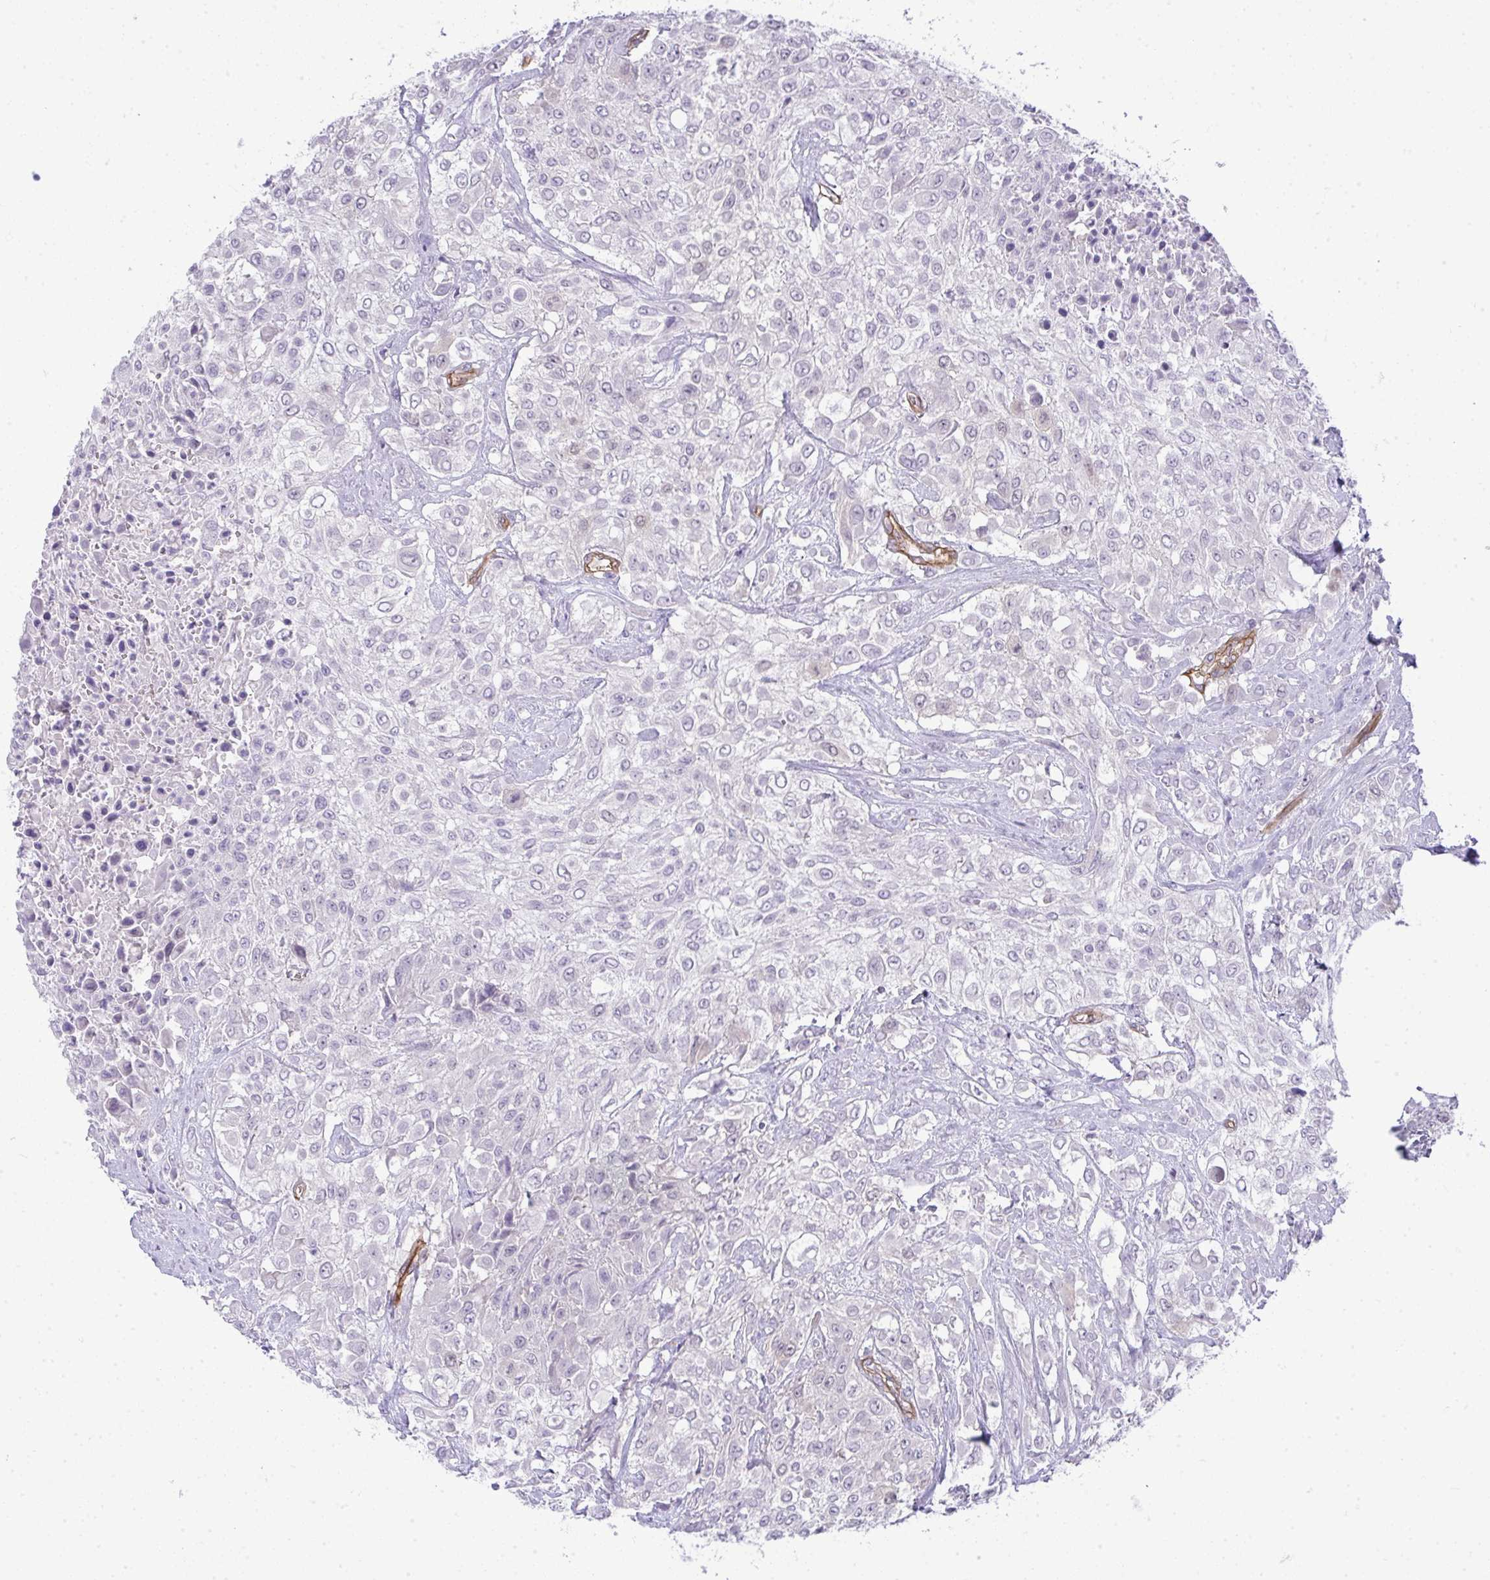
{"staining": {"intensity": "negative", "quantity": "none", "location": "none"}, "tissue": "urothelial cancer", "cell_type": "Tumor cells", "image_type": "cancer", "snomed": [{"axis": "morphology", "description": "Urothelial carcinoma, High grade"}, {"axis": "topography", "description": "Urinary bladder"}], "caption": "High-grade urothelial carcinoma stained for a protein using immunohistochemistry reveals no expression tumor cells.", "gene": "UBE2S", "patient": {"sex": "male", "age": 57}}